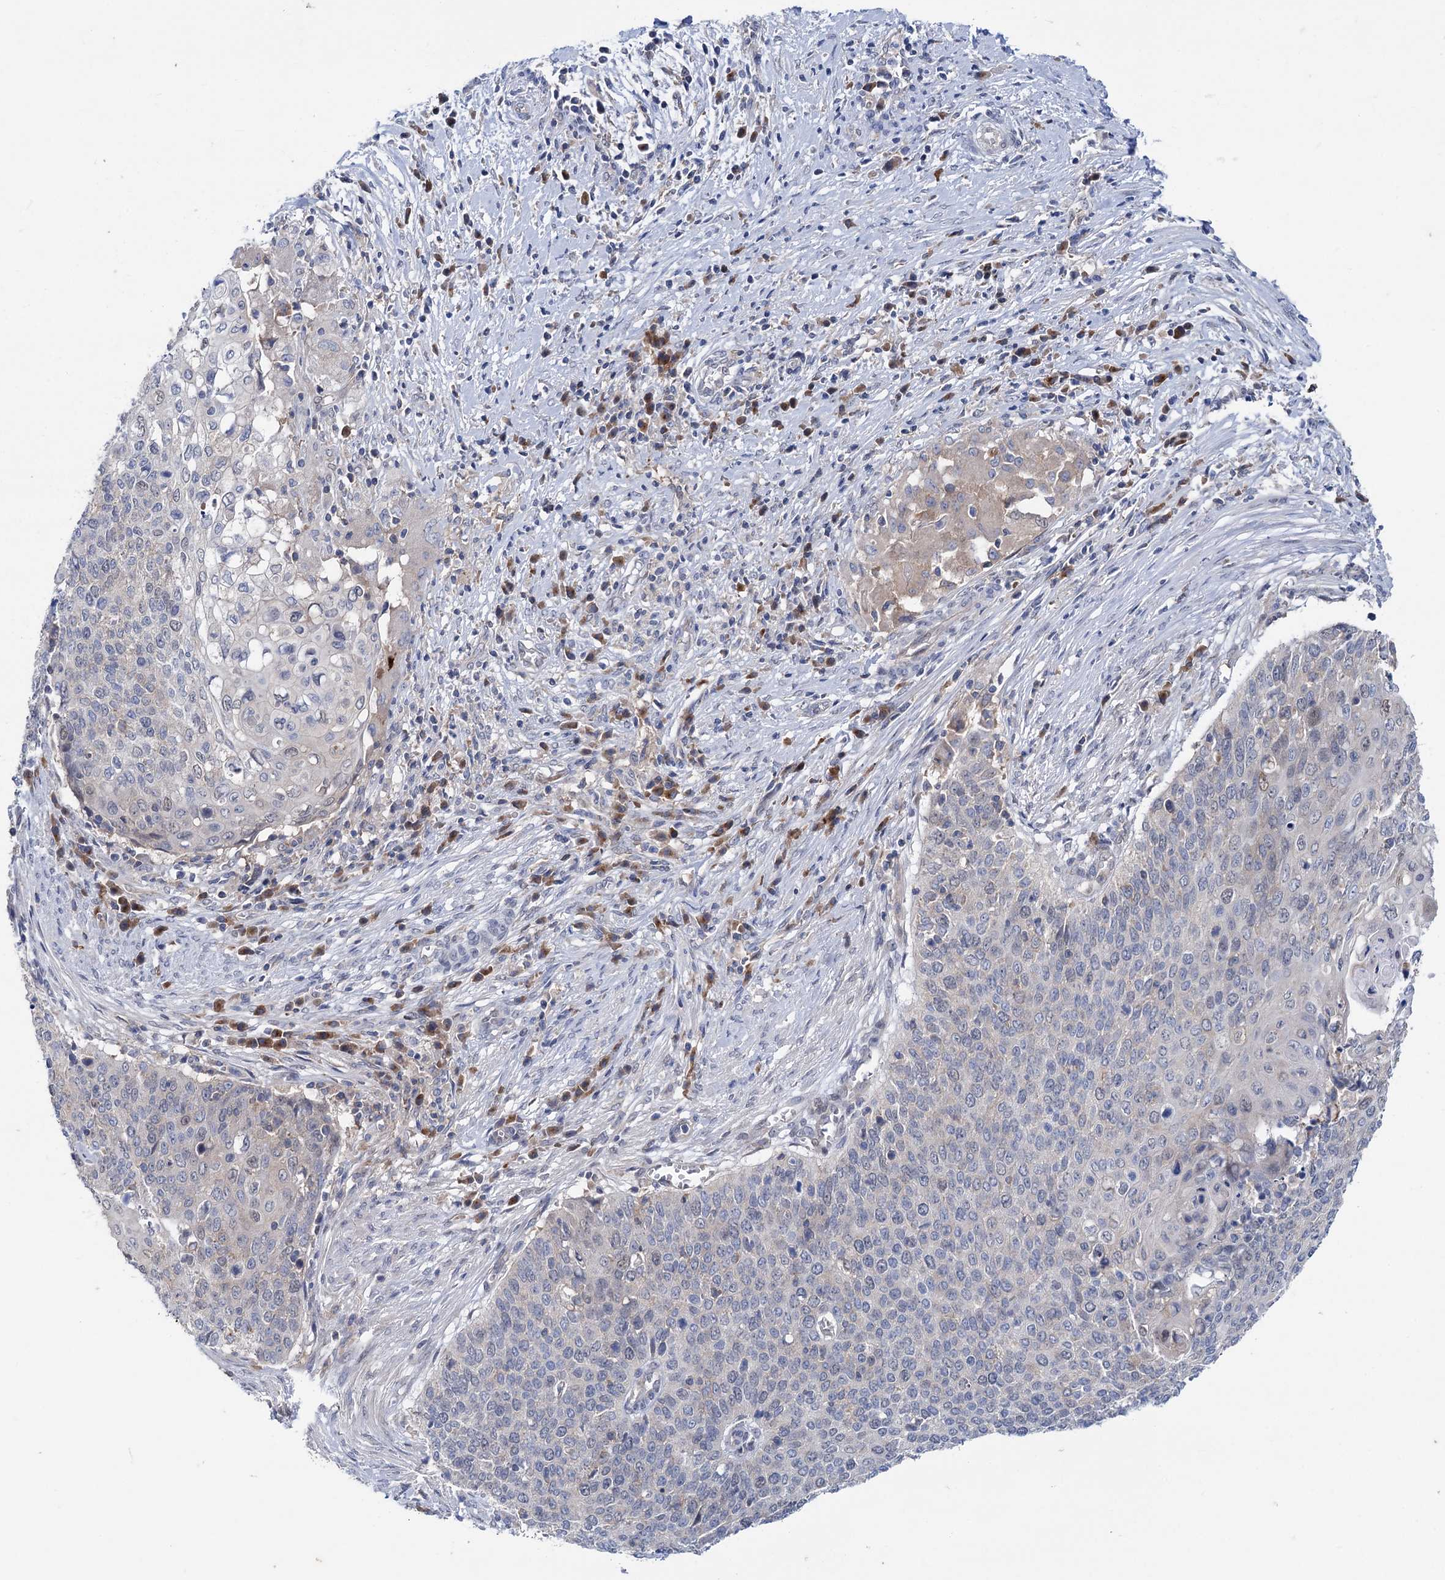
{"staining": {"intensity": "negative", "quantity": "none", "location": "none"}, "tissue": "cervical cancer", "cell_type": "Tumor cells", "image_type": "cancer", "snomed": [{"axis": "morphology", "description": "Squamous cell carcinoma, NOS"}, {"axis": "topography", "description": "Cervix"}], "caption": "This is an IHC histopathology image of human squamous cell carcinoma (cervical). There is no positivity in tumor cells.", "gene": "ZNRD2", "patient": {"sex": "female", "age": 39}}